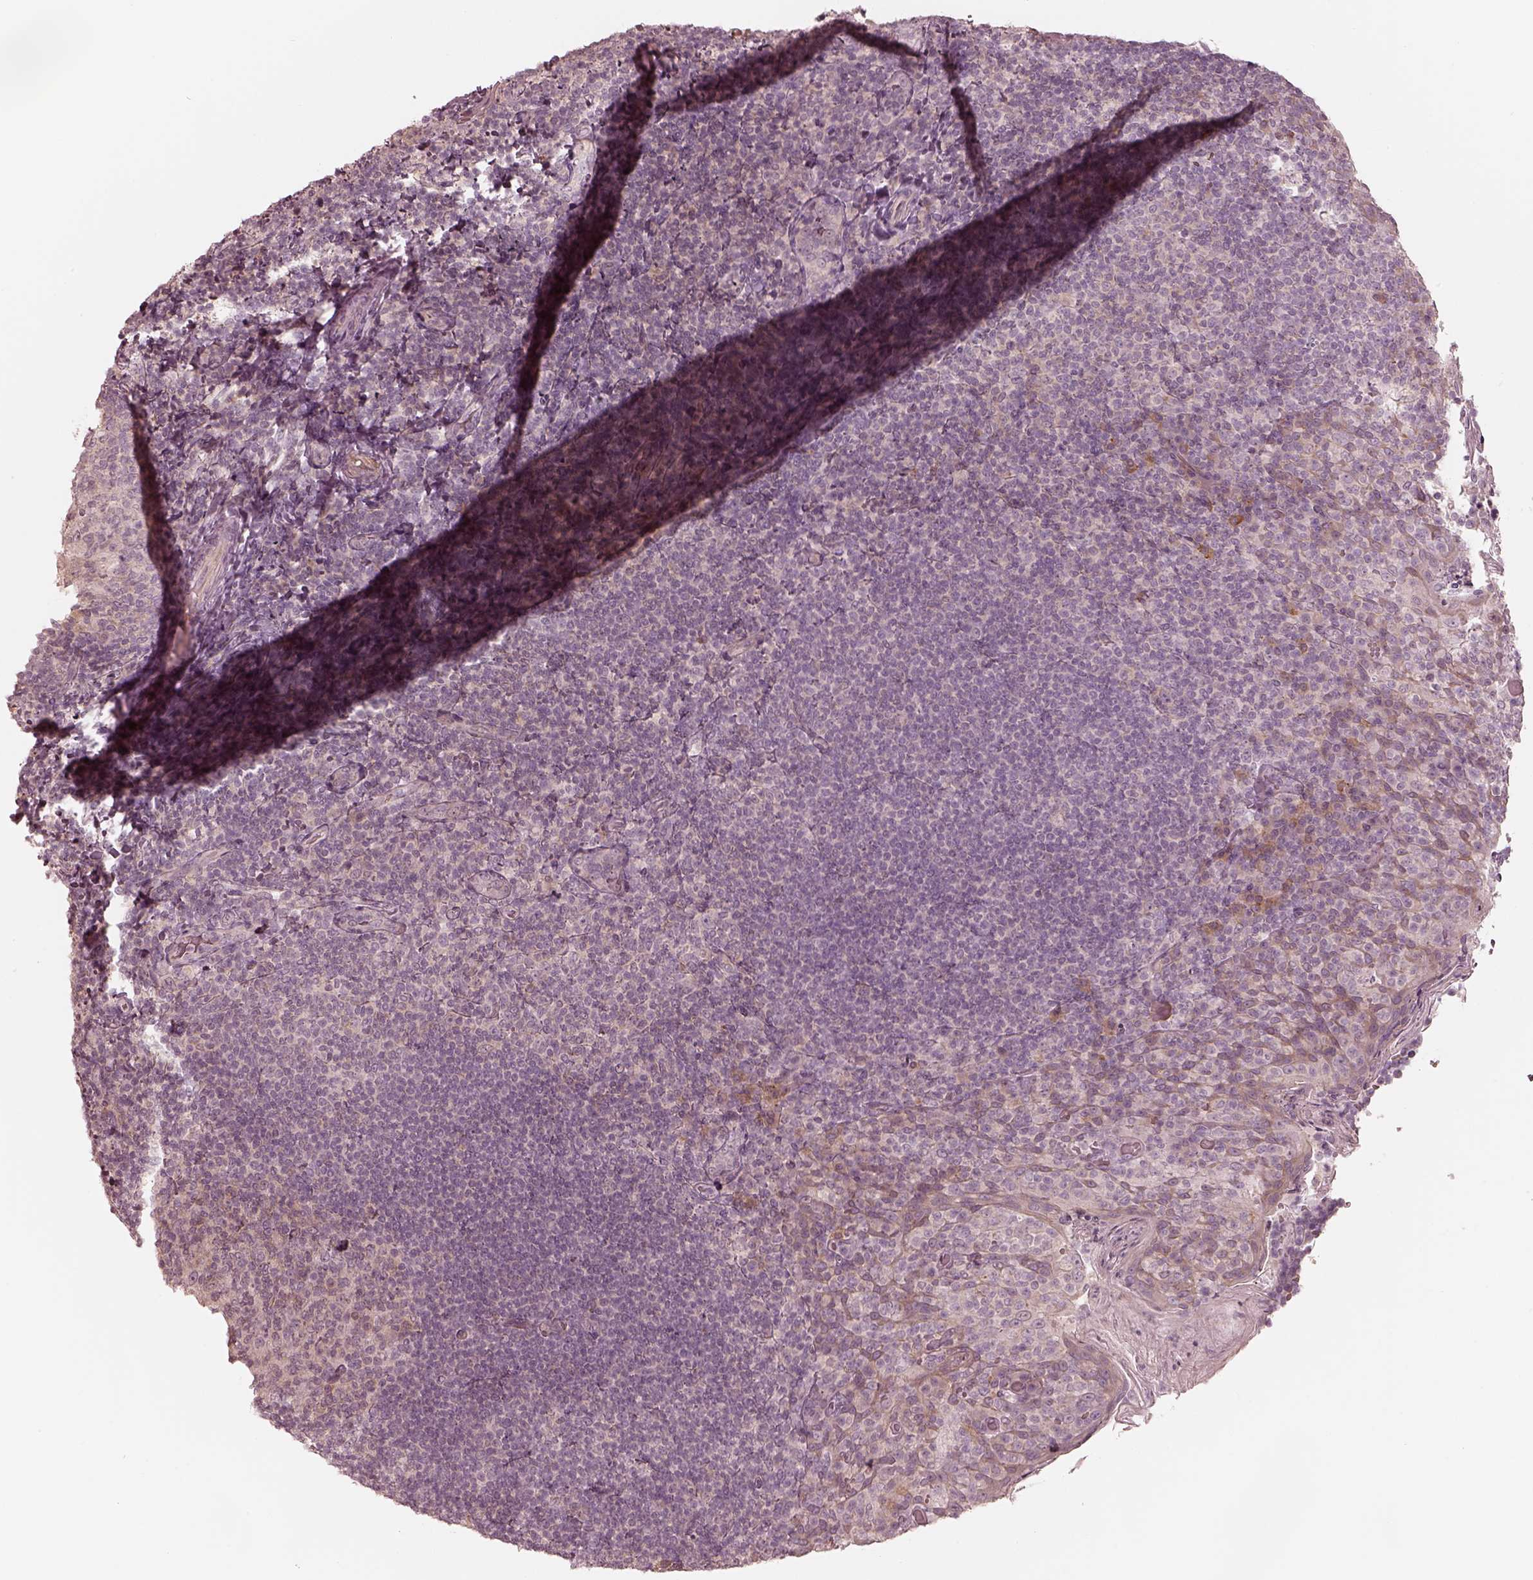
{"staining": {"intensity": "negative", "quantity": "none", "location": "none"}, "tissue": "tonsil", "cell_type": "Germinal center cells", "image_type": "normal", "snomed": [{"axis": "morphology", "description": "Normal tissue, NOS"}, {"axis": "topography", "description": "Tonsil"}], "caption": "Human tonsil stained for a protein using IHC displays no staining in germinal center cells.", "gene": "ACACB", "patient": {"sex": "female", "age": 10}}